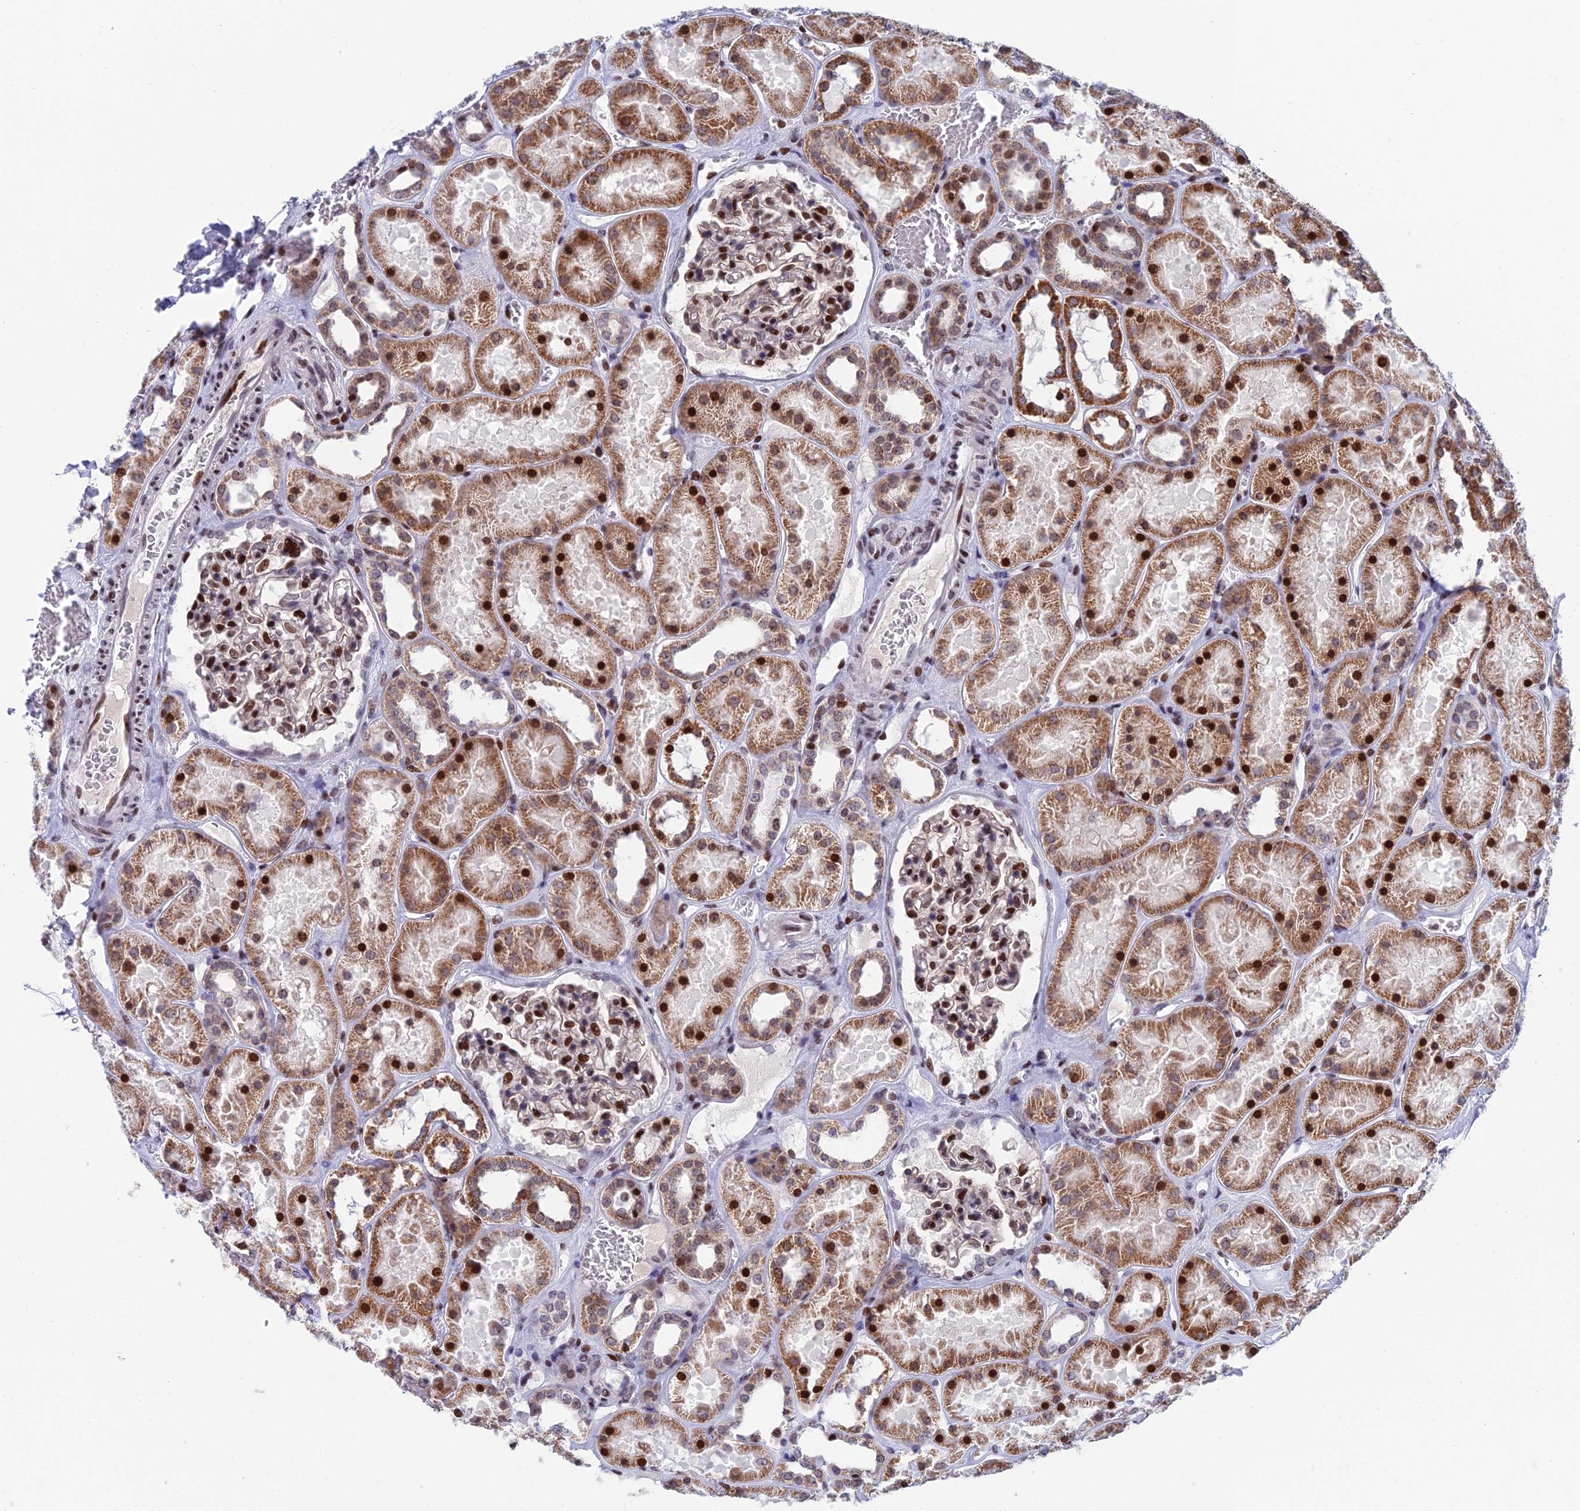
{"staining": {"intensity": "strong", "quantity": "25%-75%", "location": "nuclear"}, "tissue": "kidney", "cell_type": "Cells in glomeruli", "image_type": "normal", "snomed": [{"axis": "morphology", "description": "Normal tissue, NOS"}, {"axis": "topography", "description": "Kidney"}], "caption": "Immunohistochemistry of normal kidney demonstrates high levels of strong nuclear expression in about 25%-75% of cells in glomeruli.", "gene": "AFF3", "patient": {"sex": "female", "age": 41}}